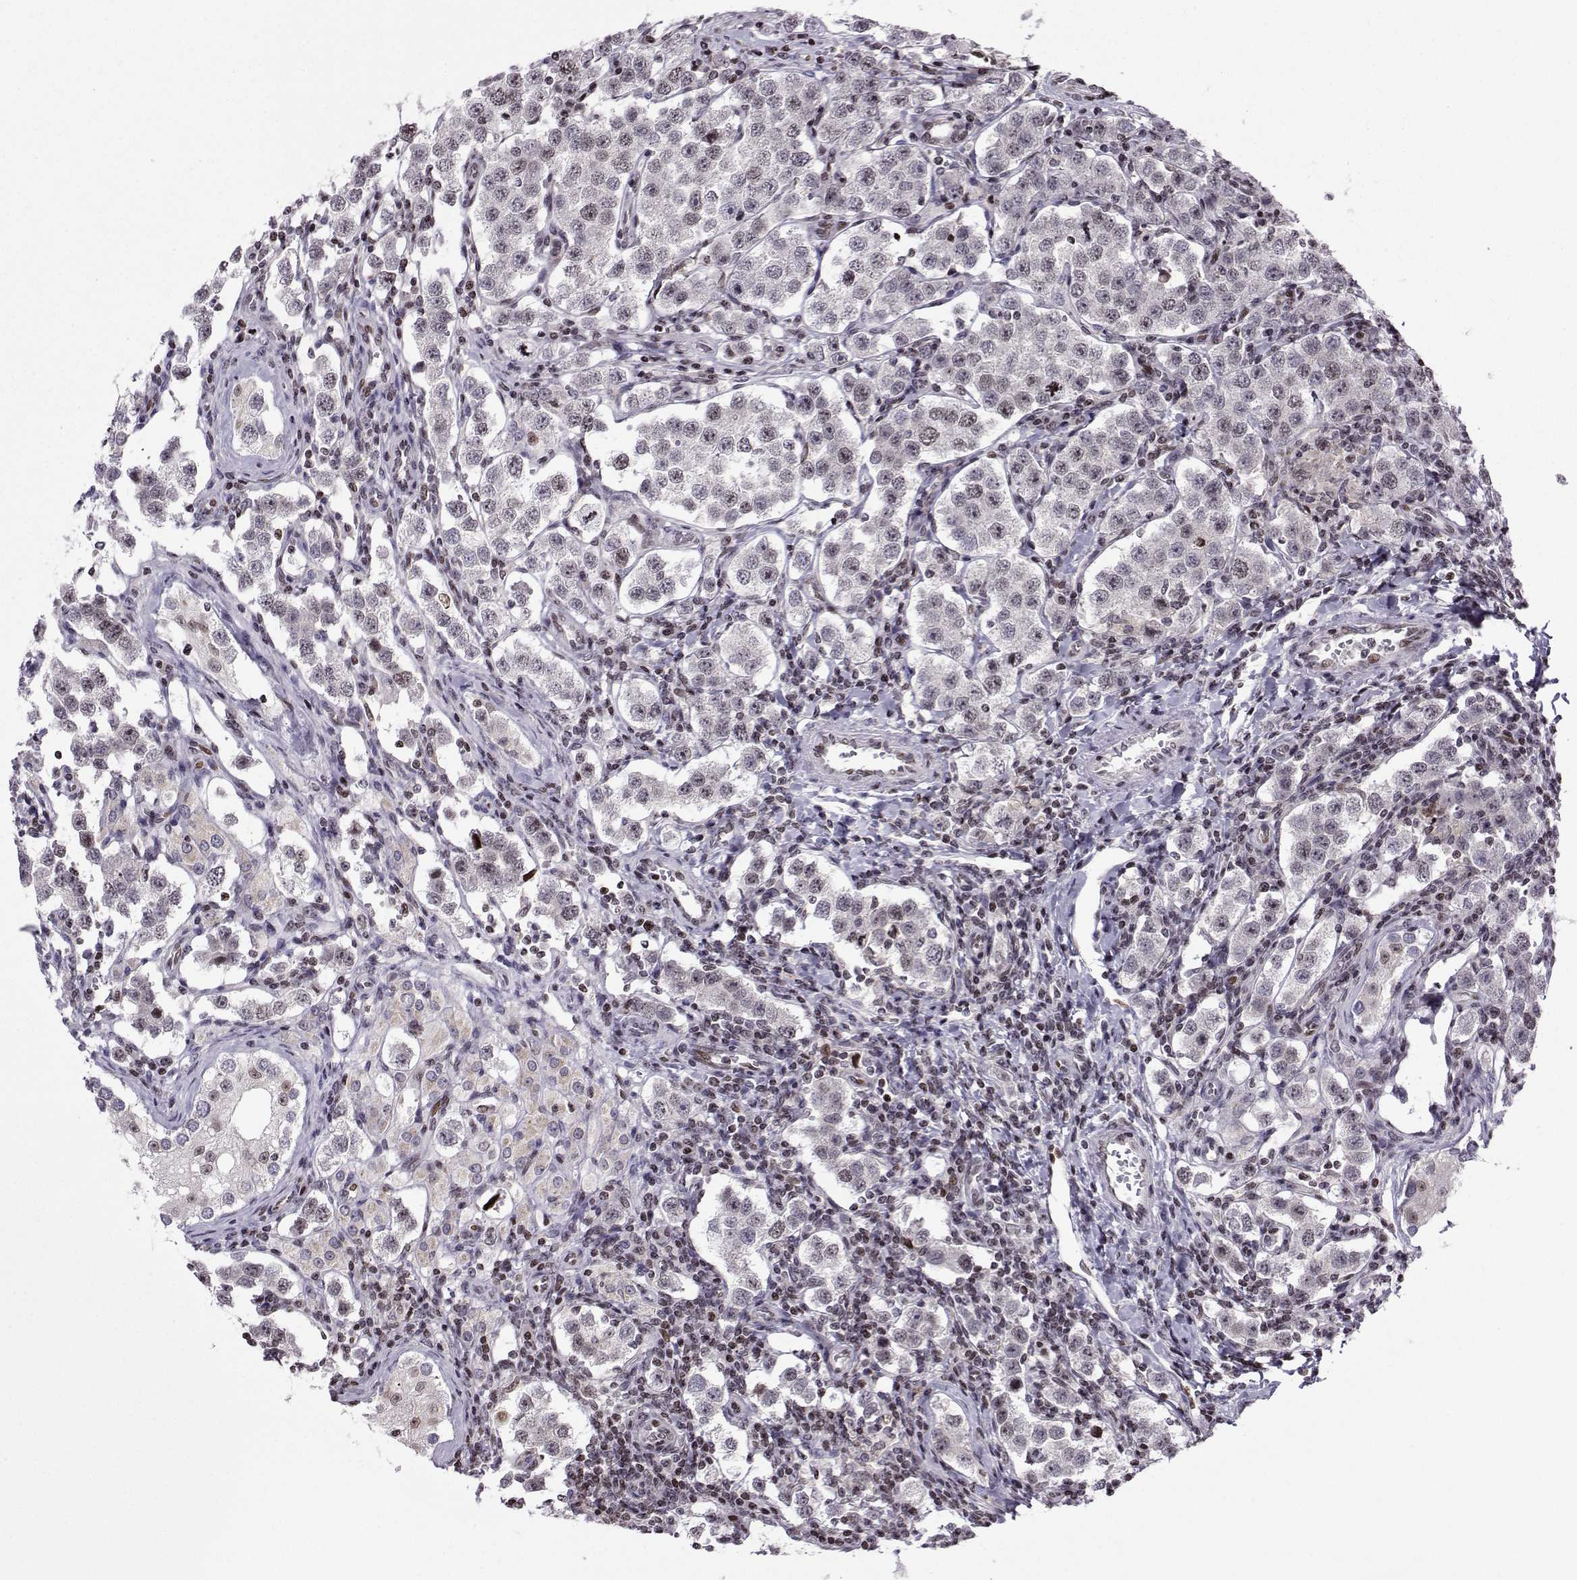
{"staining": {"intensity": "negative", "quantity": "none", "location": "none"}, "tissue": "testis cancer", "cell_type": "Tumor cells", "image_type": "cancer", "snomed": [{"axis": "morphology", "description": "Seminoma, NOS"}, {"axis": "topography", "description": "Testis"}], "caption": "Tumor cells are negative for protein expression in human testis cancer.", "gene": "ZNF19", "patient": {"sex": "male", "age": 37}}